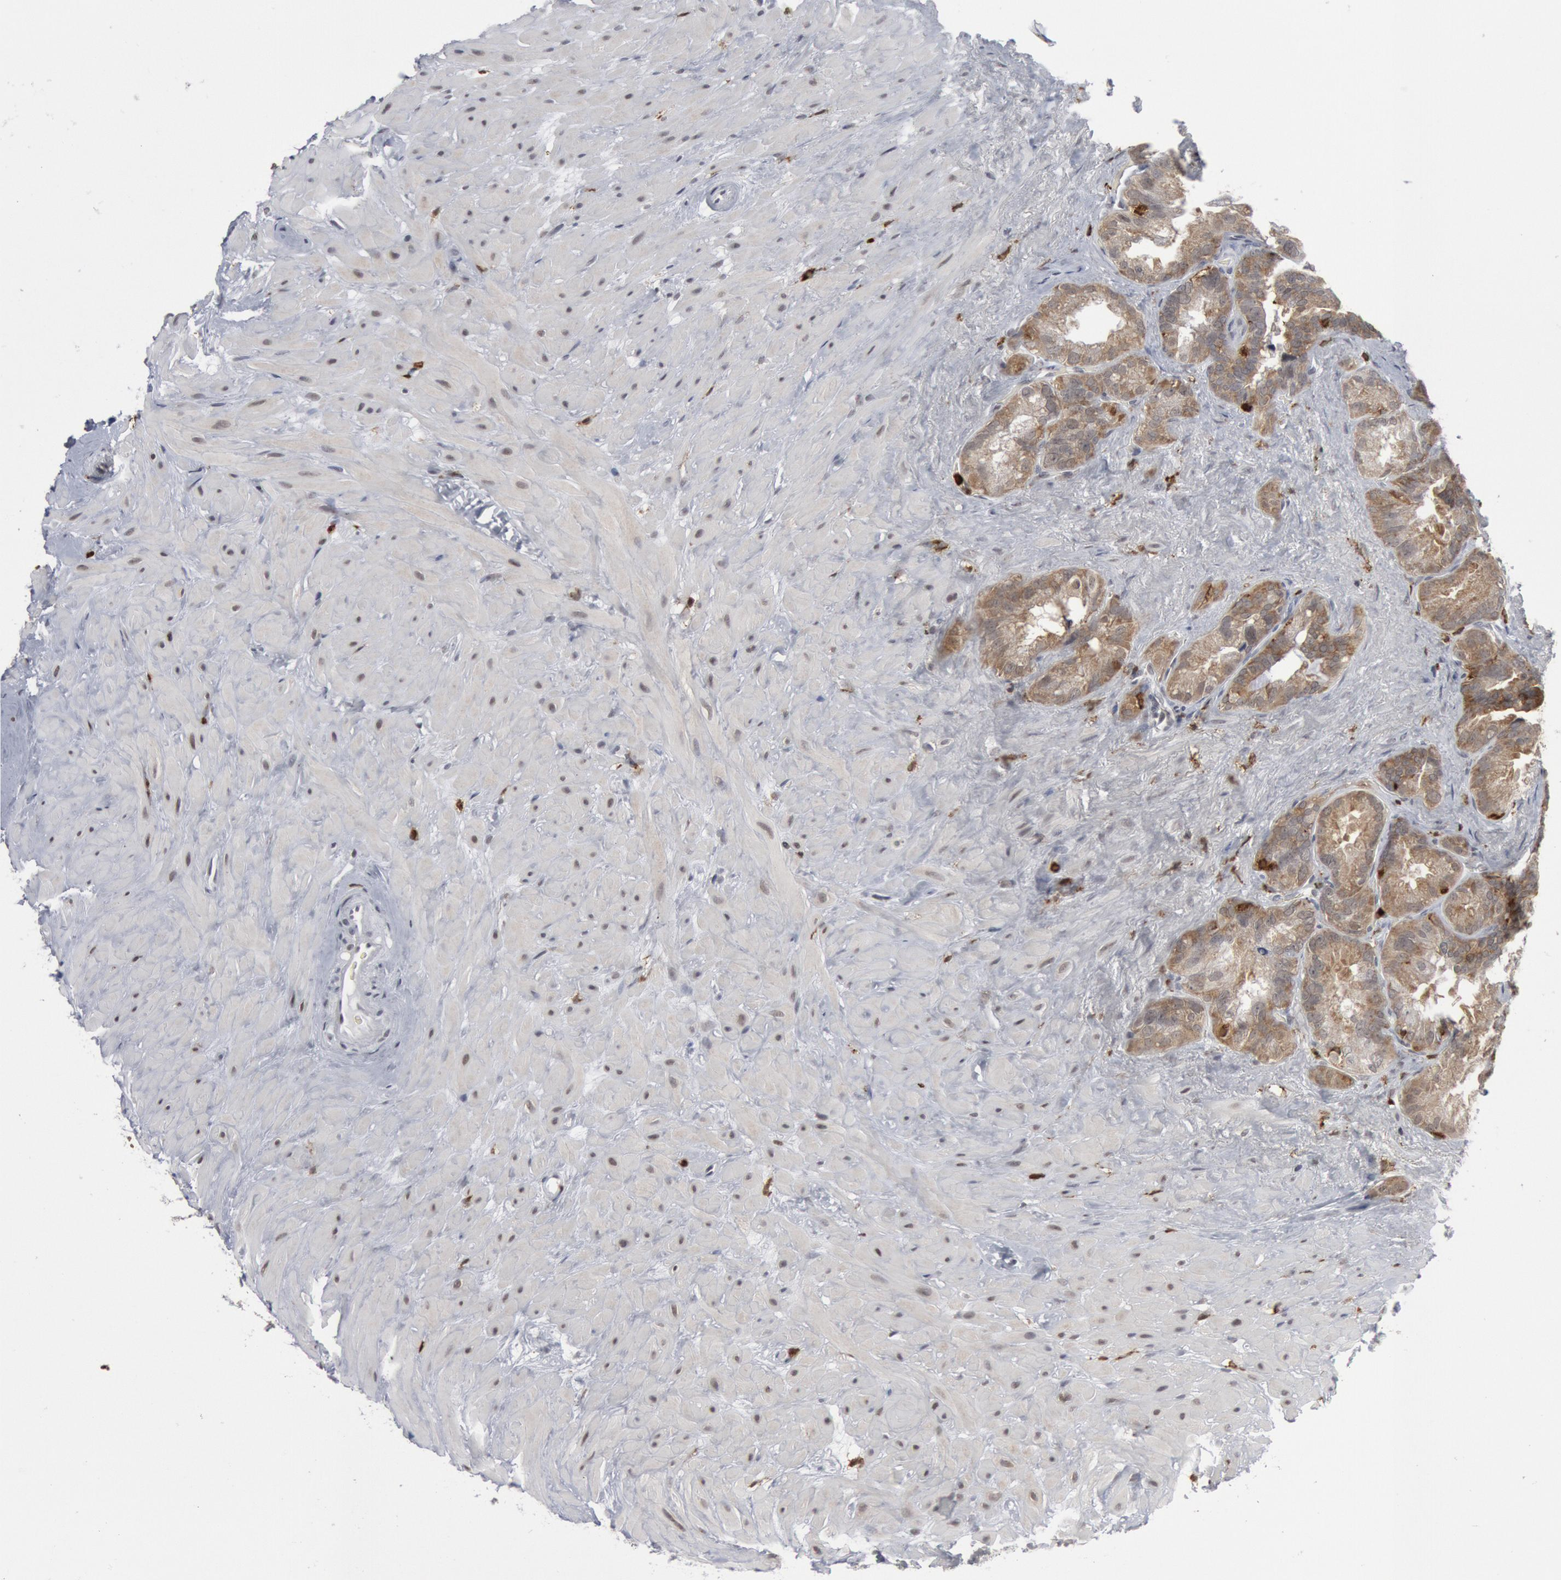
{"staining": {"intensity": "moderate", "quantity": ">75%", "location": "cytoplasmic/membranous"}, "tissue": "seminal vesicle", "cell_type": "Glandular cells", "image_type": "normal", "snomed": [{"axis": "morphology", "description": "Normal tissue, NOS"}, {"axis": "topography", "description": "Prostate"}, {"axis": "topography", "description": "Seminal veicle"}], "caption": "Immunohistochemistry (DAB) staining of benign human seminal vesicle demonstrates moderate cytoplasmic/membranous protein staining in about >75% of glandular cells.", "gene": "PTPN6", "patient": {"sex": "male", "age": 63}}